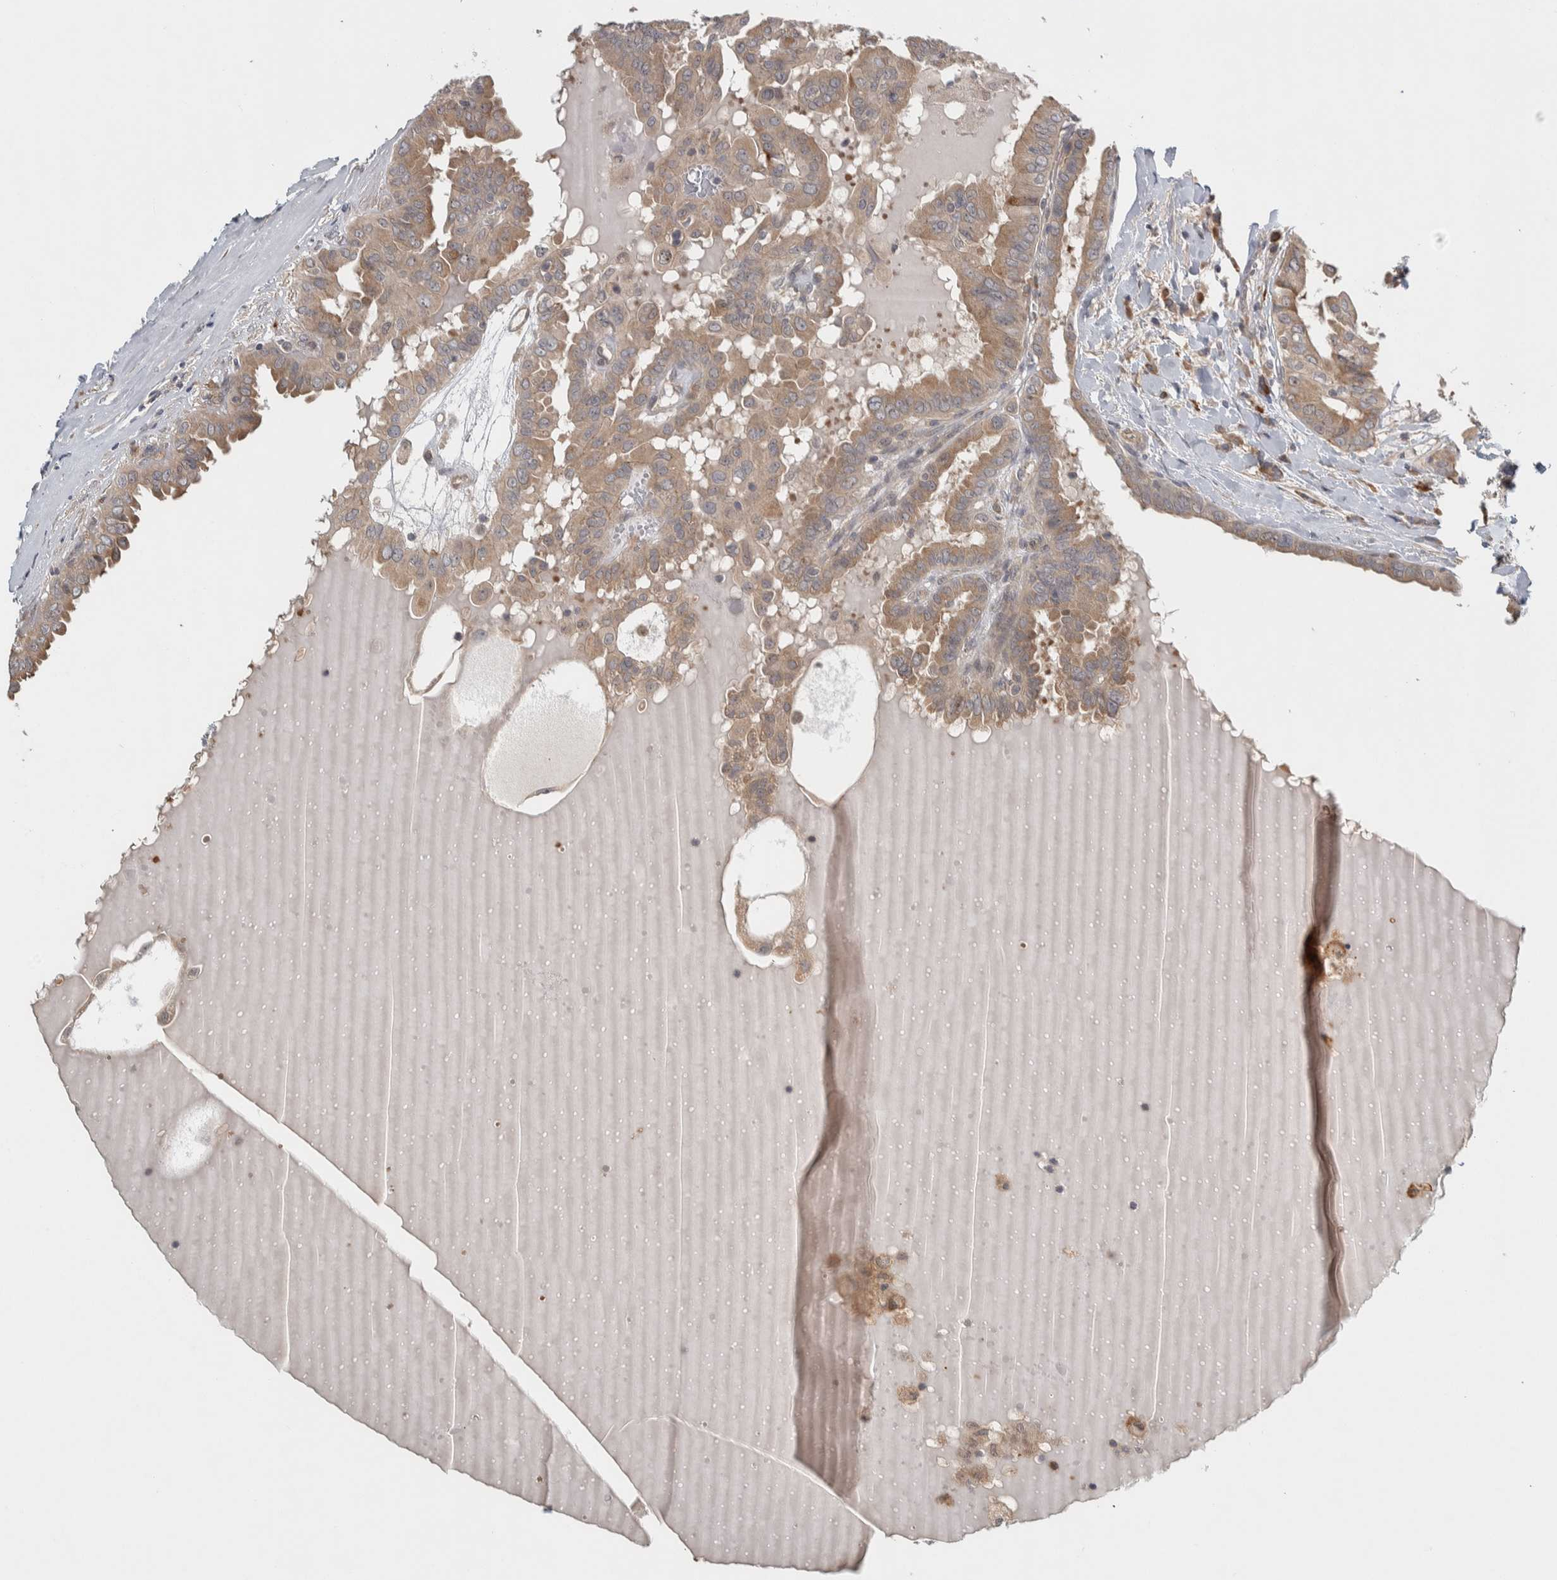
{"staining": {"intensity": "moderate", "quantity": ">75%", "location": "cytoplasmic/membranous"}, "tissue": "thyroid cancer", "cell_type": "Tumor cells", "image_type": "cancer", "snomed": [{"axis": "morphology", "description": "Papillary adenocarcinoma, NOS"}, {"axis": "topography", "description": "Thyroid gland"}], "caption": "Immunohistochemical staining of human thyroid papillary adenocarcinoma reveals medium levels of moderate cytoplasmic/membranous expression in about >75% of tumor cells.", "gene": "TBC1D31", "patient": {"sex": "male", "age": 33}}